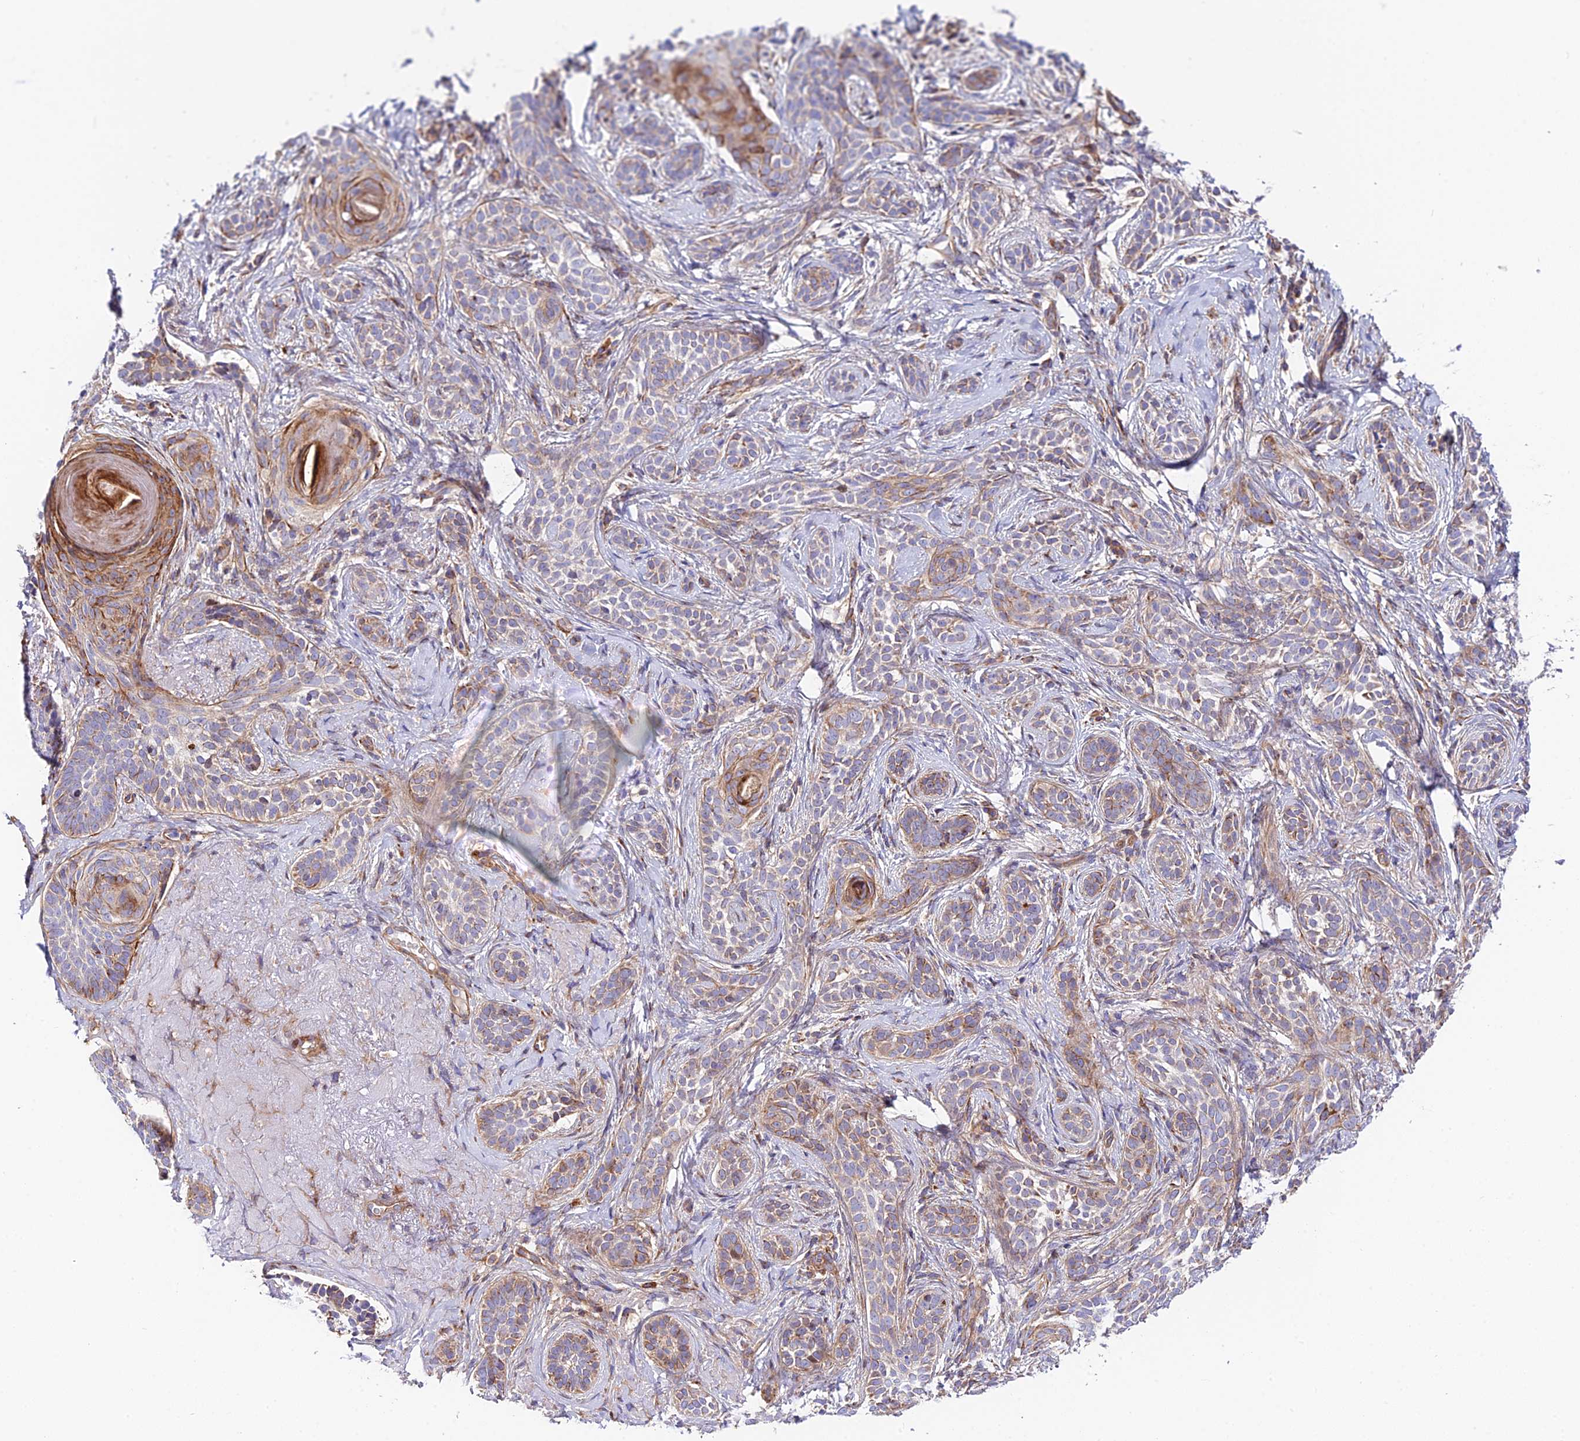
{"staining": {"intensity": "weak", "quantity": "25%-75%", "location": "cytoplasmic/membranous"}, "tissue": "skin cancer", "cell_type": "Tumor cells", "image_type": "cancer", "snomed": [{"axis": "morphology", "description": "Basal cell carcinoma"}, {"axis": "topography", "description": "Skin"}], "caption": "Protein positivity by immunohistochemistry displays weak cytoplasmic/membranous staining in about 25%-75% of tumor cells in skin cancer. The staining is performed using DAB brown chromogen to label protein expression. The nuclei are counter-stained blue using hematoxylin.", "gene": "VPS13C", "patient": {"sex": "male", "age": 71}}